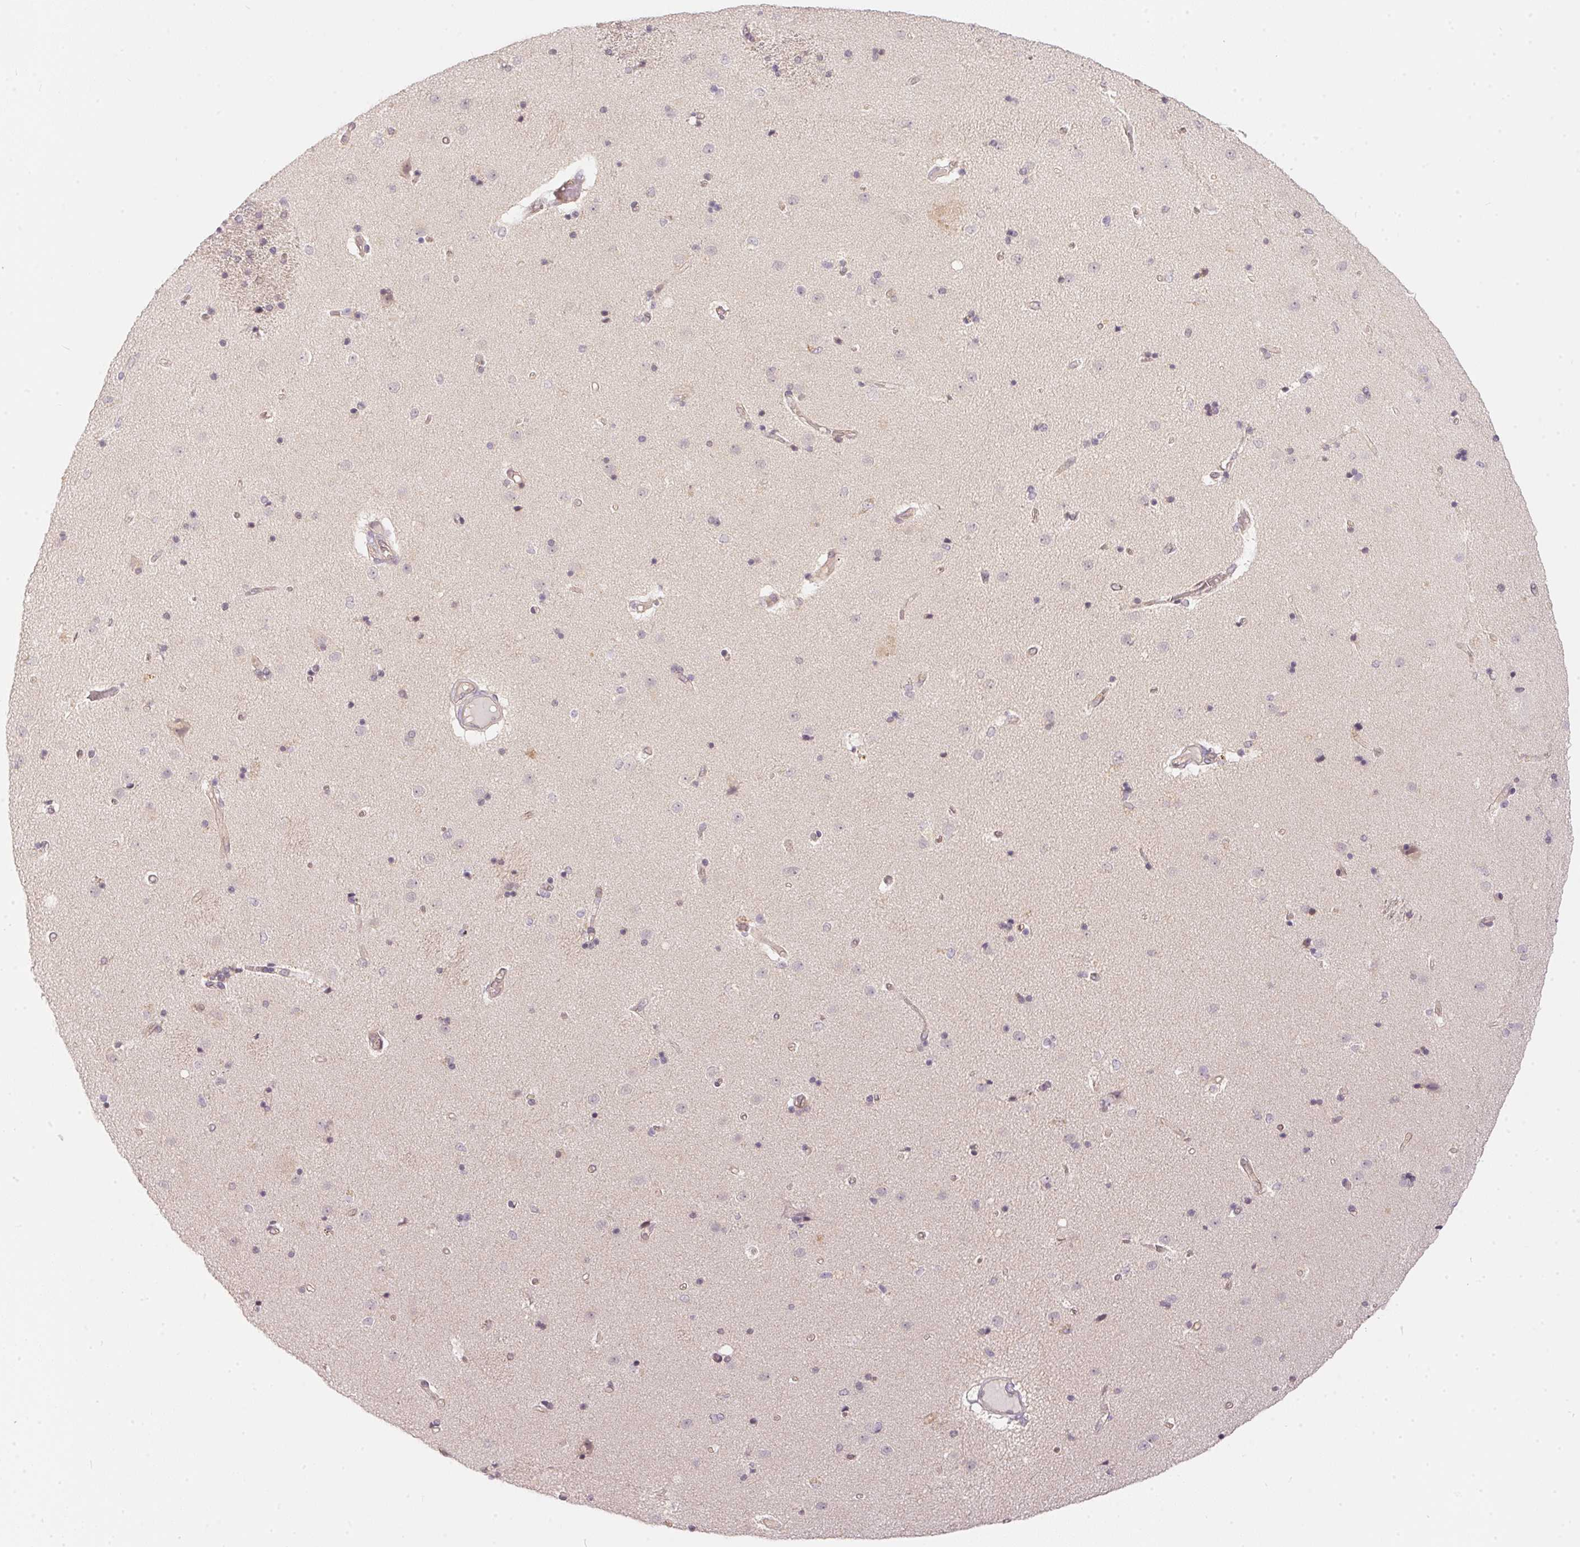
{"staining": {"intensity": "negative", "quantity": "none", "location": "none"}, "tissue": "caudate", "cell_type": "Glial cells", "image_type": "normal", "snomed": [{"axis": "morphology", "description": "Normal tissue, NOS"}, {"axis": "topography", "description": "Lateral ventricle wall"}], "caption": "Immunohistochemical staining of normal human caudate reveals no significant expression in glial cells. (Immunohistochemistry, brightfield microscopy, high magnification).", "gene": "BLMH", "patient": {"sex": "female", "age": 71}}